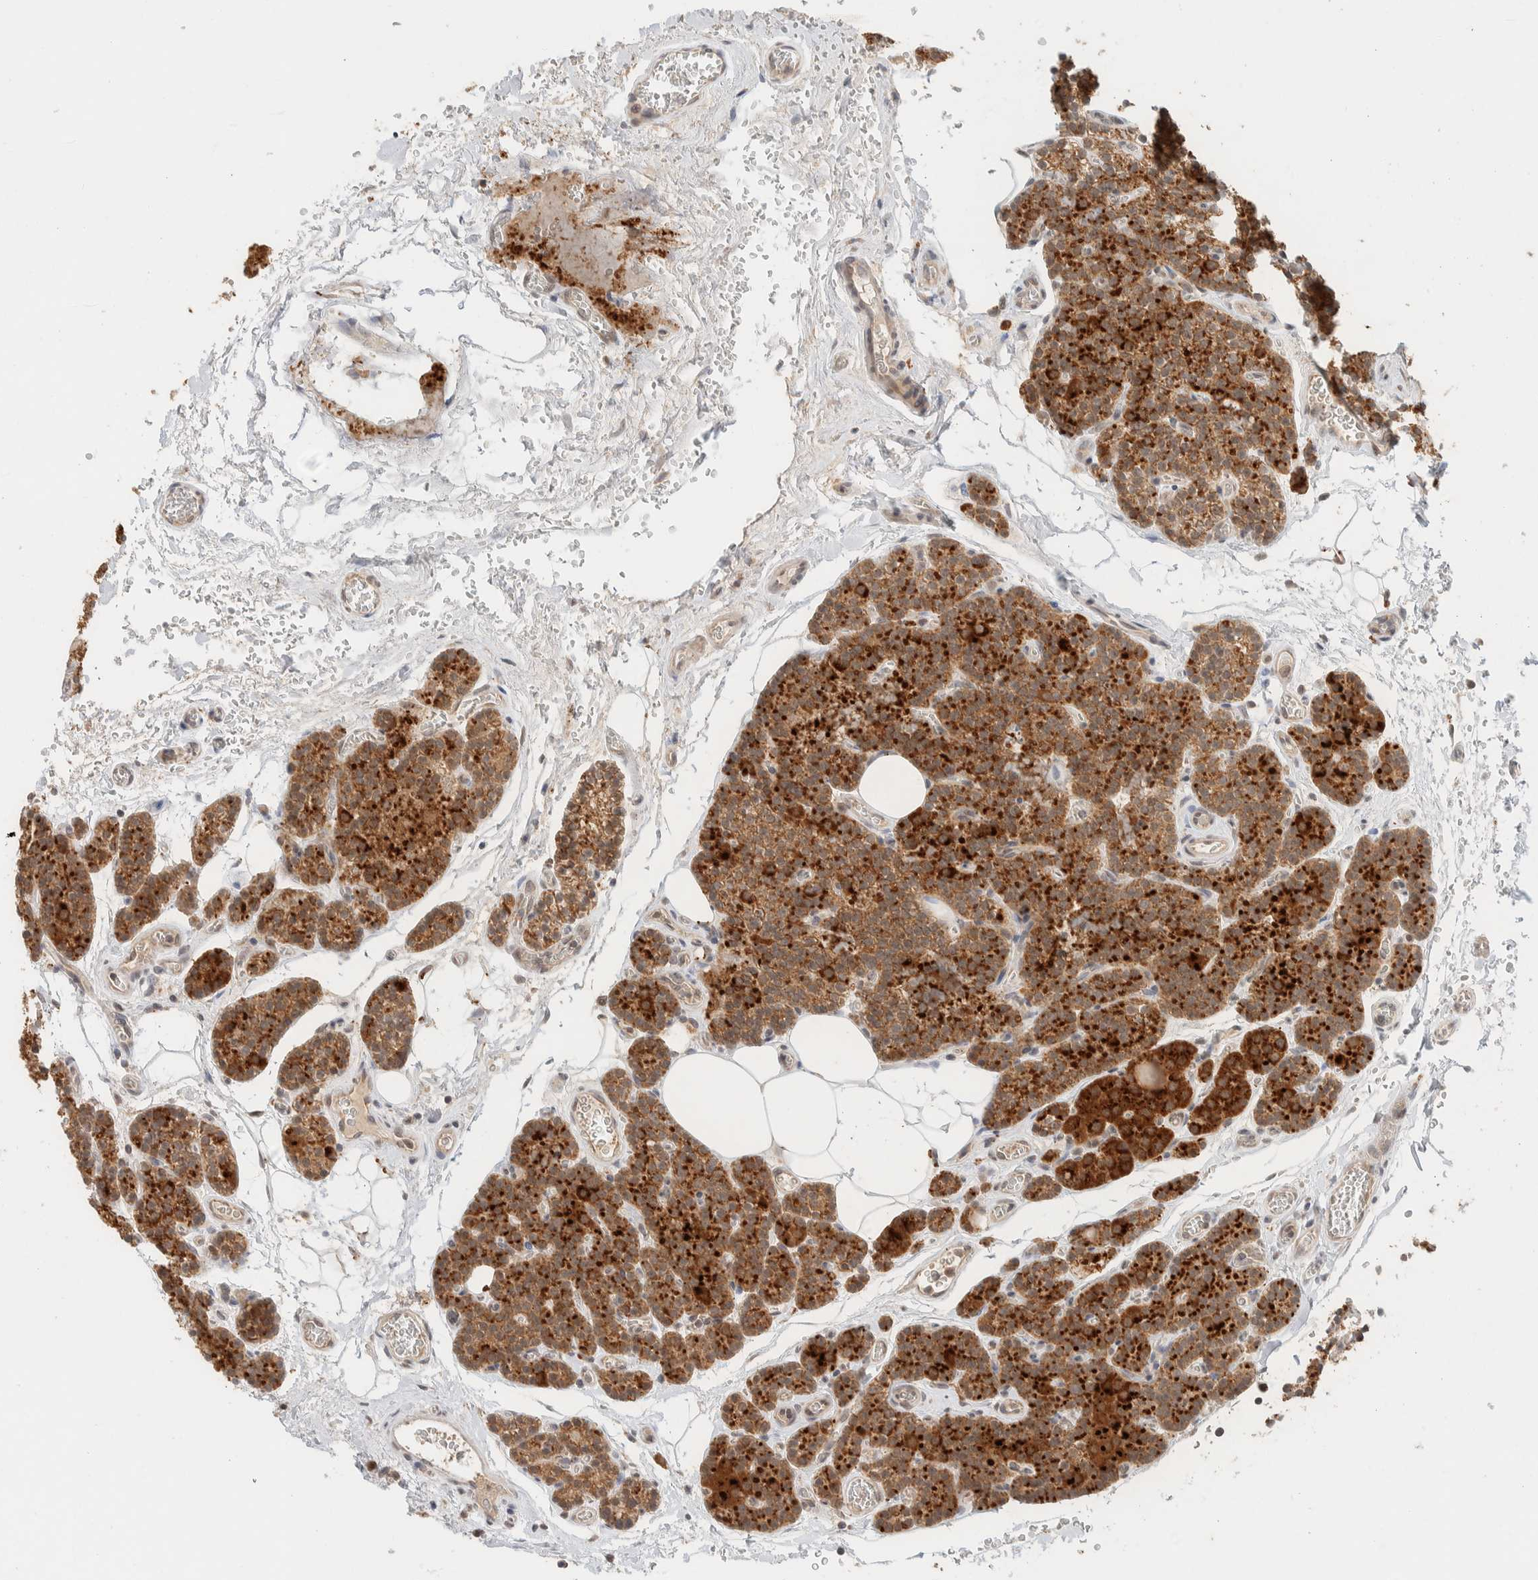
{"staining": {"intensity": "strong", "quantity": ">75%", "location": "cytoplasmic/membranous"}, "tissue": "parathyroid gland", "cell_type": "Glandular cells", "image_type": "normal", "snomed": [{"axis": "morphology", "description": "Normal tissue, NOS"}, {"axis": "topography", "description": "Parathyroid gland"}], "caption": "Protein staining displays strong cytoplasmic/membranous positivity in approximately >75% of glandular cells in unremarkable parathyroid gland. The staining is performed using DAB (3,3'-diaminobenzidine) brown chromogen to label protein expression. The nuclei are counter-stained blue using hematoxylin.", "gene": "MRPL41", "patient": {"sex": "female", "age": 64}}